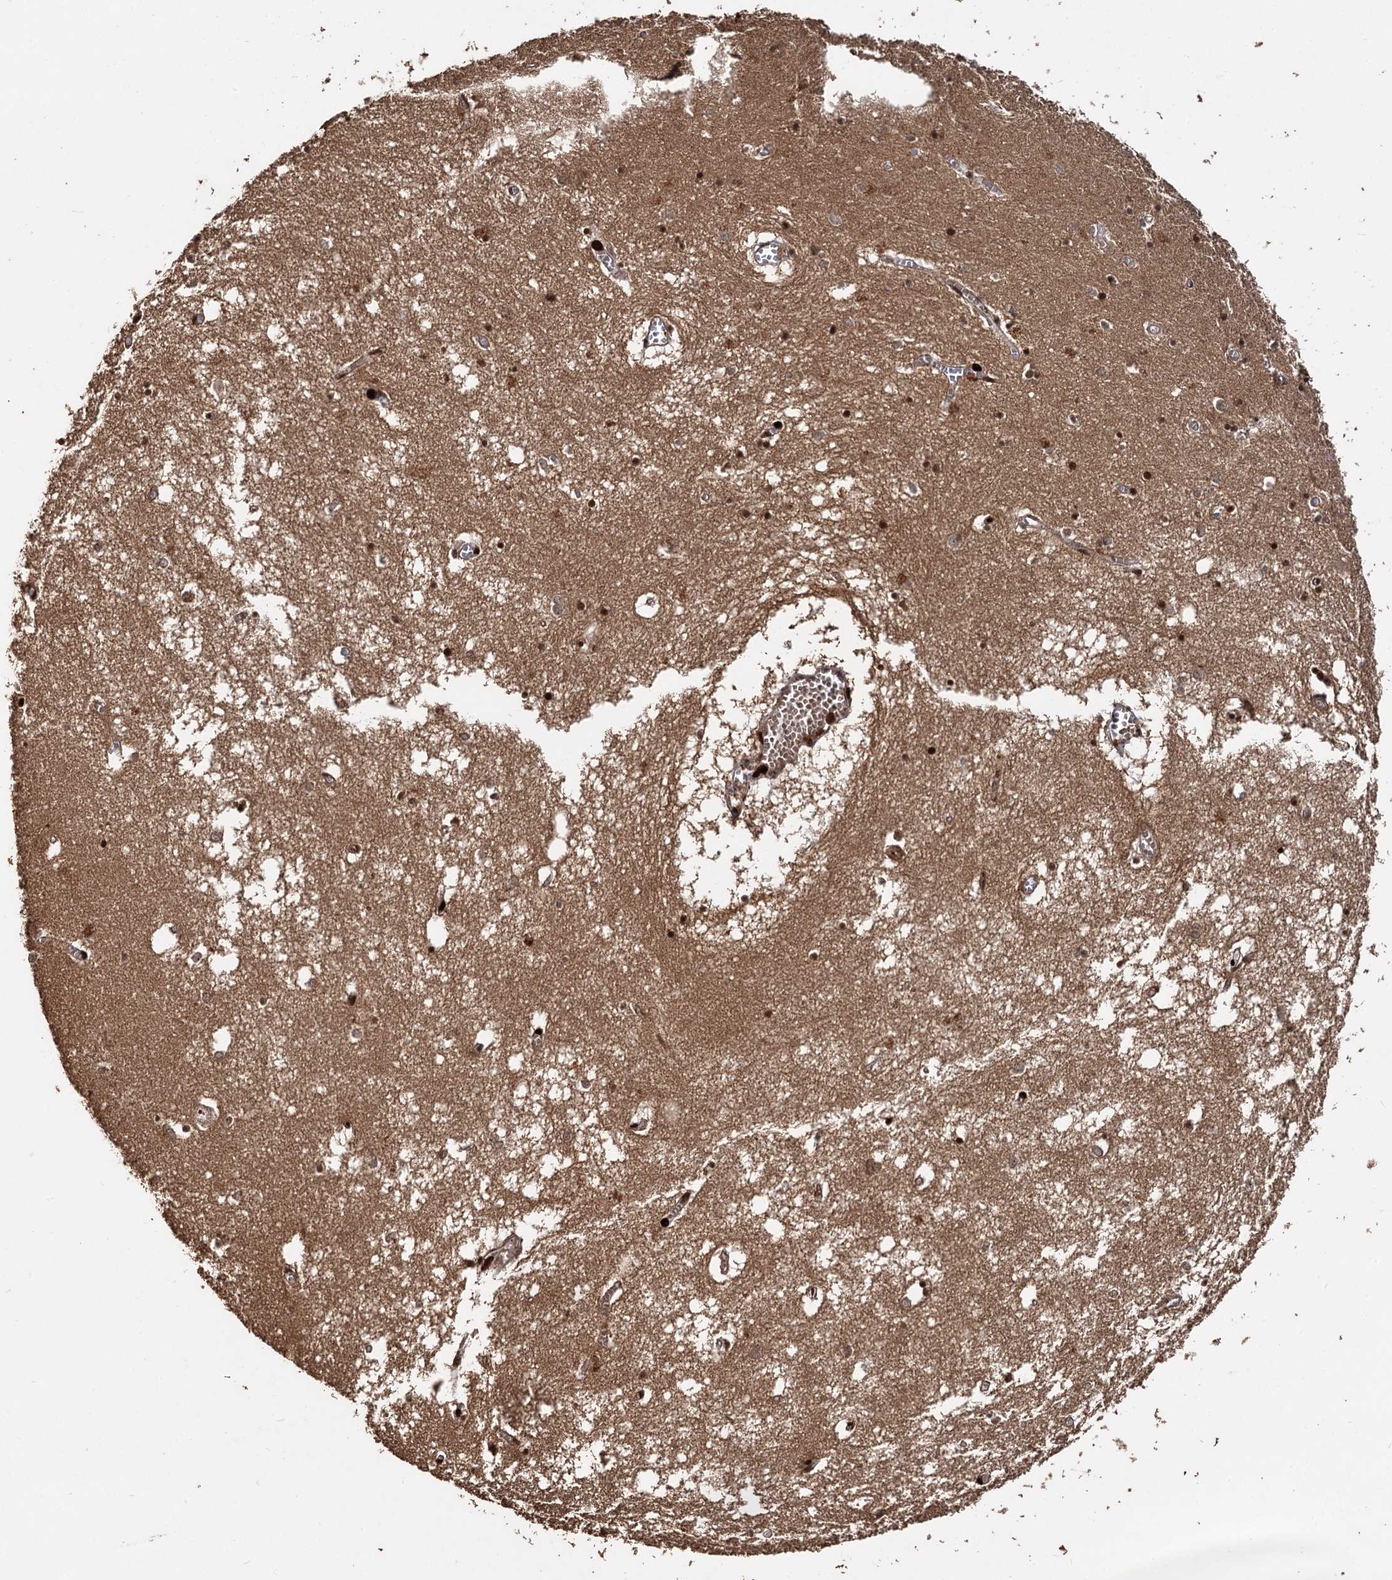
{"staining": {"intensity": "moderate", "quantity": "25%-75%", "location": "cytoplasmic/membranous,nuclear"}, "tissue": "hippocampus", "cell_type": "Glial cells", "image_type": "normal", "snomed": [{"axis": "morphology", "description": "Normal tissue, NOS"}, {"axis": "topography", "description": "Hippocampus"}], "caption": "Moderate cytoplasmic/membranous,nuclear staining is appreciated in about 25%-75% of glial cells in benign hippocampus. (IHC, brightfield microscopy, high magnification).", "gene": "MBD6", "patient": {"sex": "male", "age": 70}}